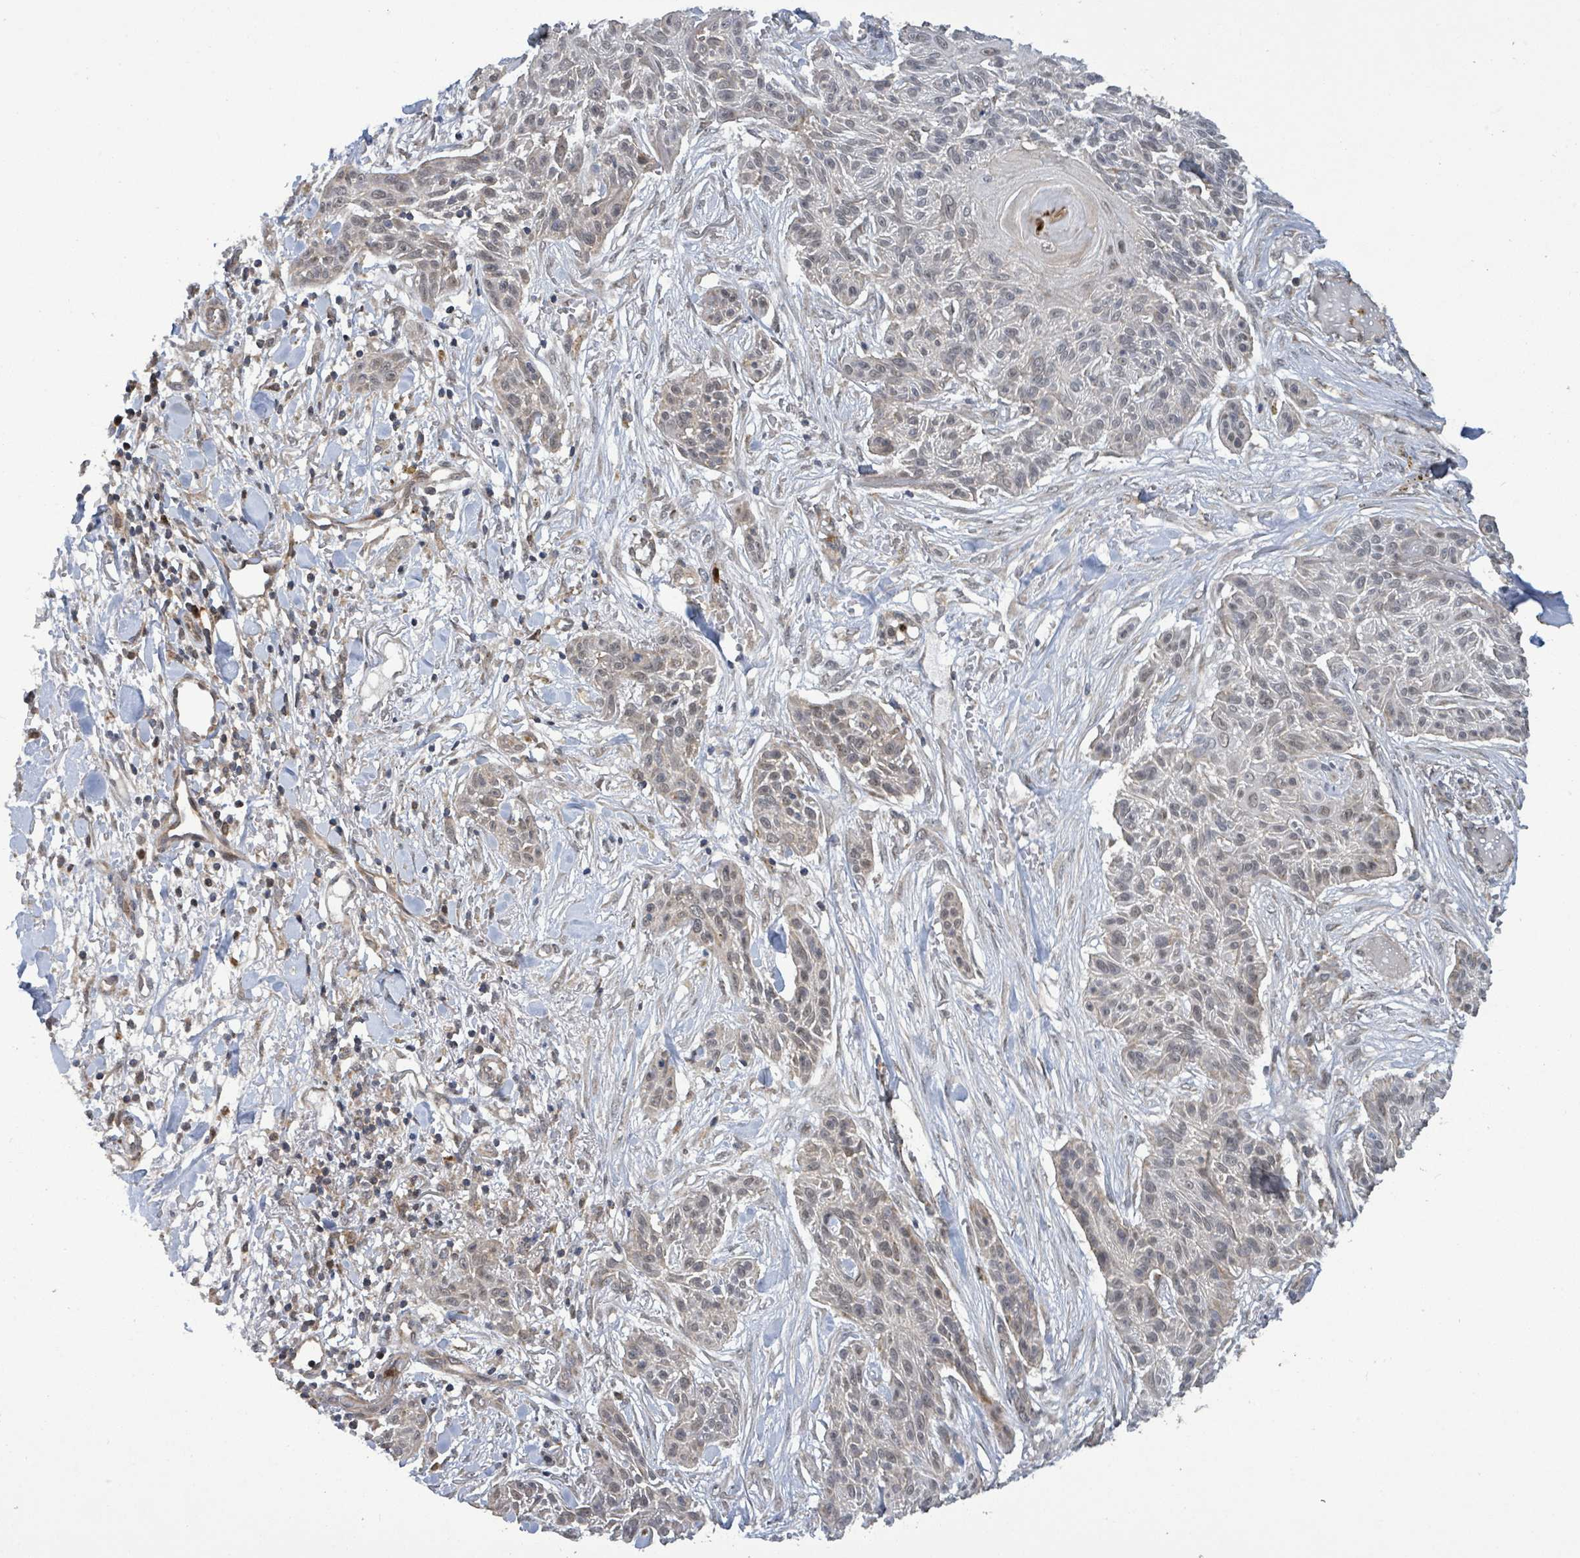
{"staining": {"intensity": "negative", "quantity": "none", "location": "none"}, "tissue": "skin cancer", "cell_type": "Tumor cells", "image_type": "cancer", "snomed": [{"axis": "morphology", "description": "Squamous cell carcinoma, NOS"}, {"axis": "topography", "description": "Skin"}], "caption": "Protein analysis of skin cancer (squamous cell carcinoma) displays no significant positivity in tumor cells.", "gene": "COQ6", "patient": {"sex": "male", "age": 86}}